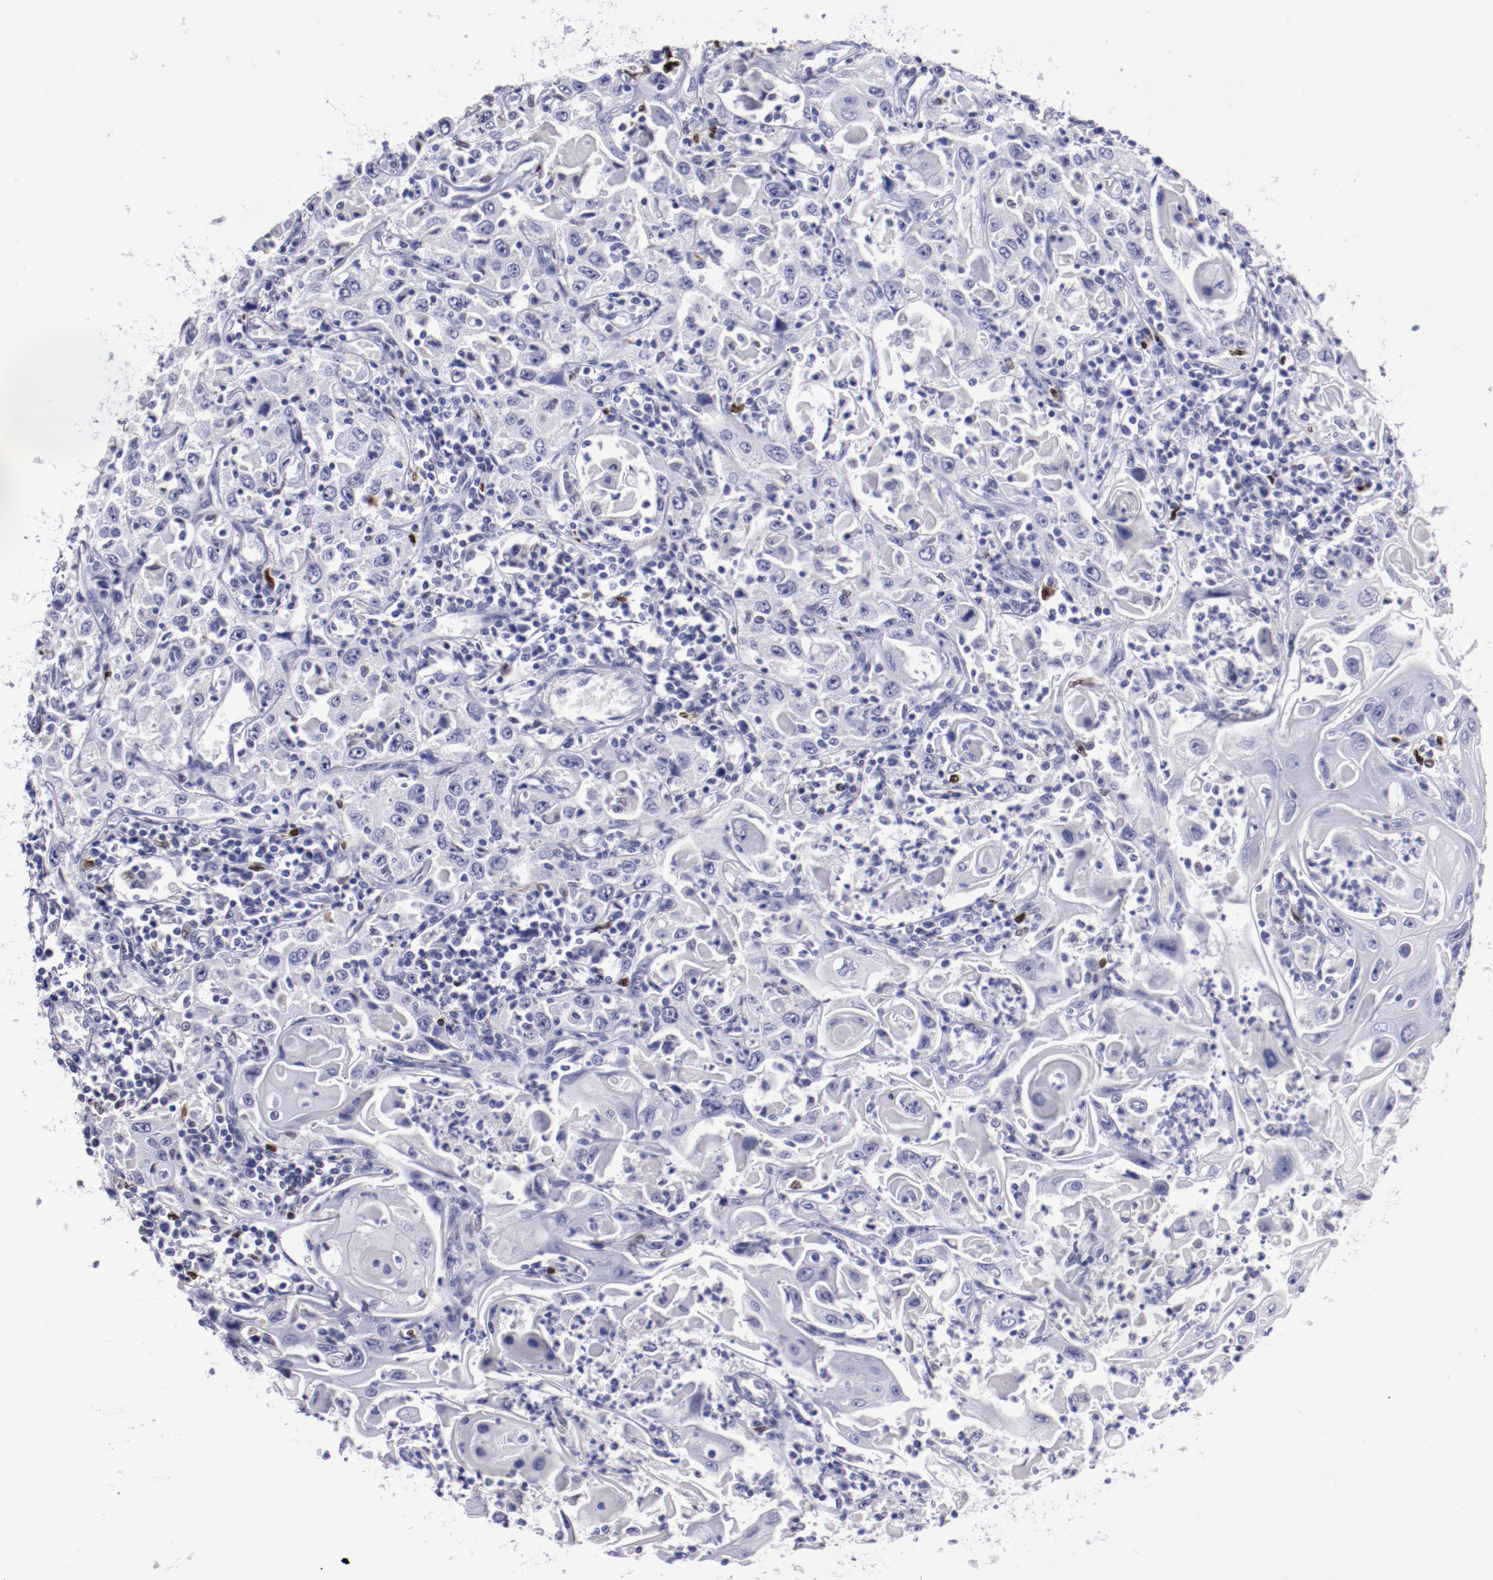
{"staining": {"intensity": "negative", "quantity": "none", "location": "none"}, "tissue": "head and neck cancer", "cell_type": "Tumor cells", "image_type": "cancer", "snomed": [{"axis": "morphology", "description": "Squamous cell carcinoma, NOS"}, {"axis": "topography", "description": "Oral tissue"}, {"axis": "topography", "description": "Head-Neck"}], "caption": "IHC histopathology image of human head and neck cancer stained for a protein (brown), which exhibits no staining in tumor cells.", "gene": "IRF8", "patient": {"sex": "female", "age": 76}}